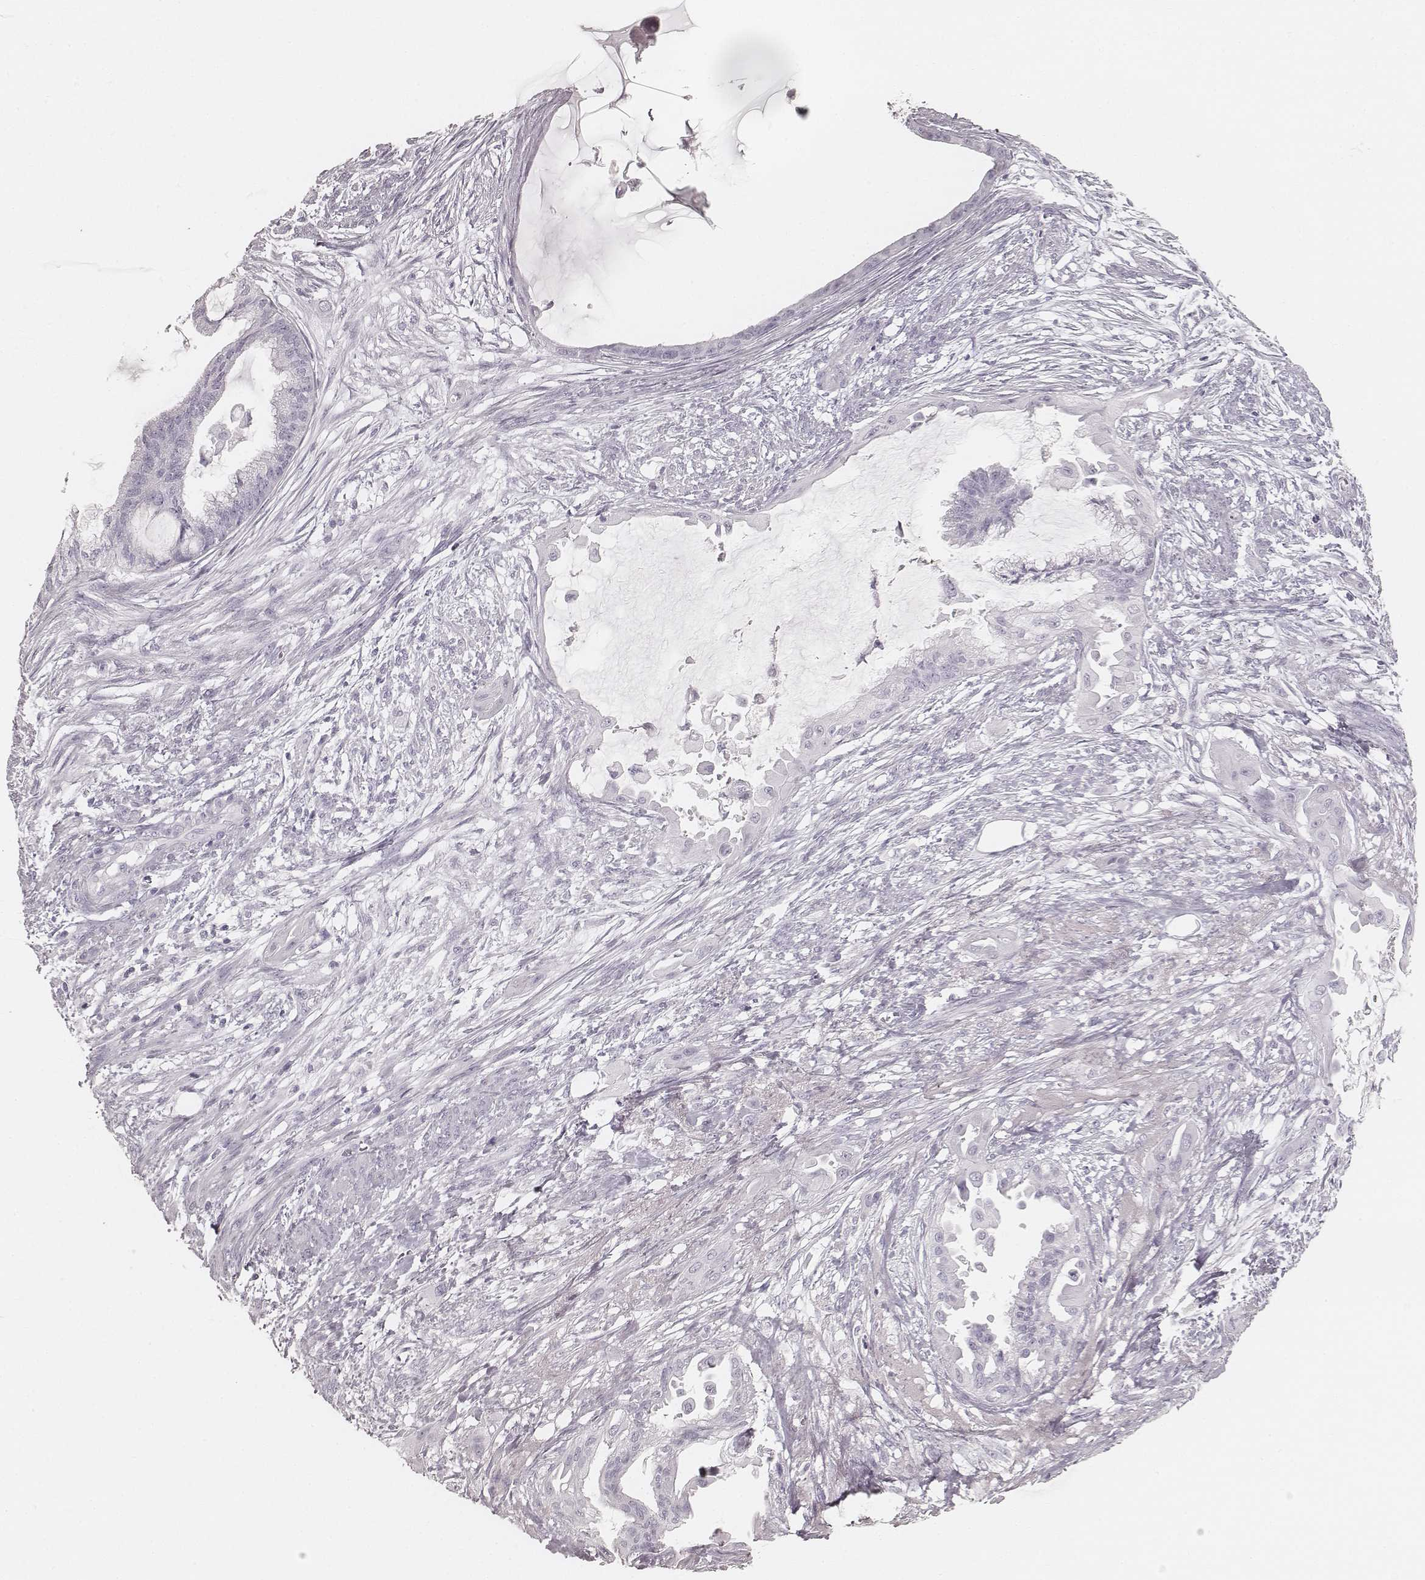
{"staining": {"intensity": "negative", "quantity": "none", "location": "none"}, "tissue": "endometrial cancer", "cell_type": "Tumor cells", "image_type": "cancer", "snomed": [{"axis": "morphology", "description": "Adenocarcinoma, NOS"}, {"axis": "topography", "description": "Endometrium"}], "caption": "Endometrial cancer stained for a protein using immunohistochemistry displays no expression tumor cells.", "gene": "KRT34", "patient": {"sex": "female", "age": 86}}